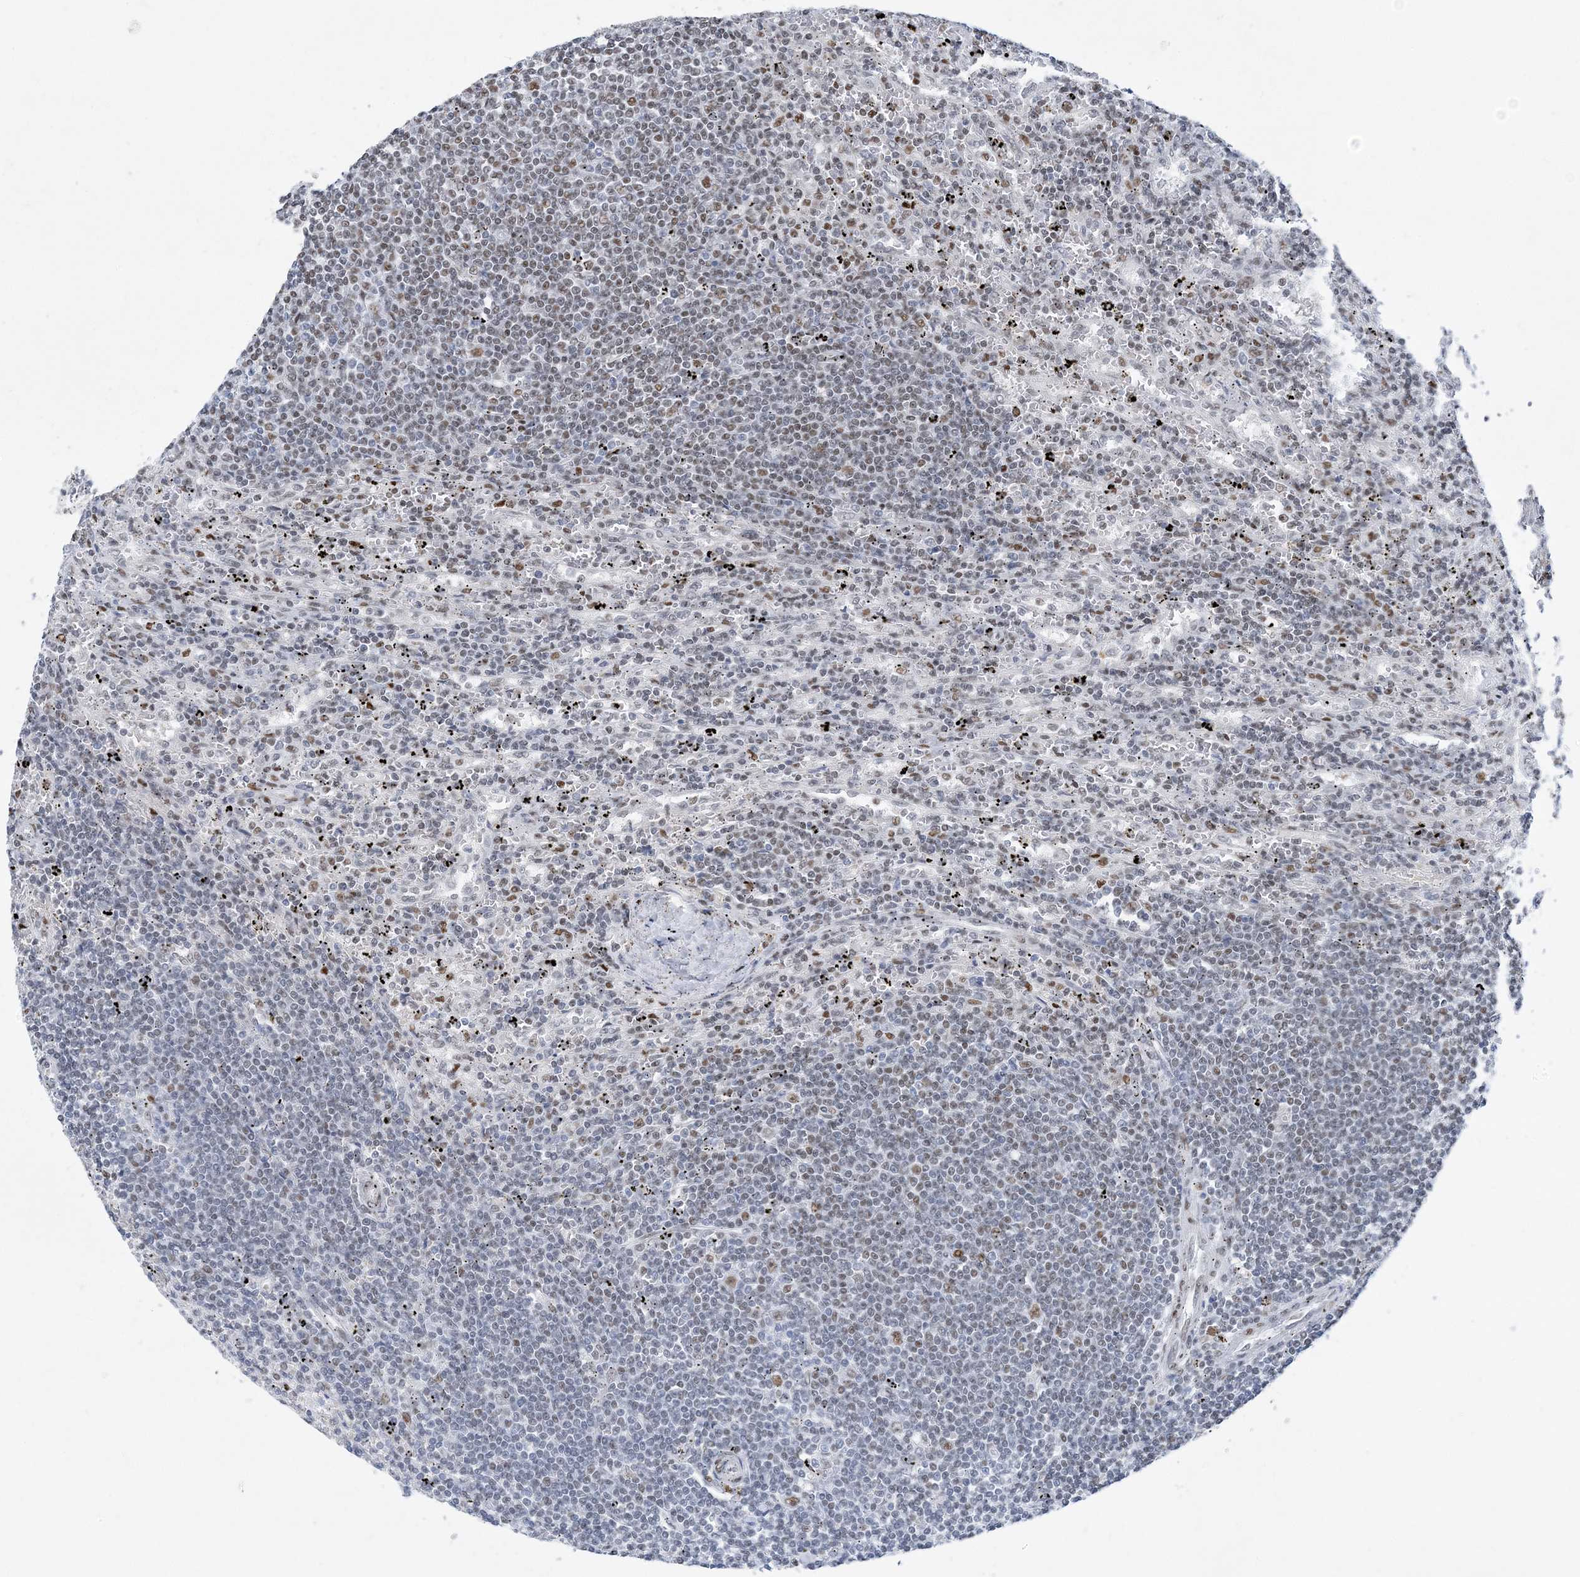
{"staining": {"intensity": "negative", "quantity": "none", "location": "none"}, "tissue": "lymphoma", "cell_type": "Tumor cells", "image_type": "cancer", "snomed": [{"axis": "morphology", "description": "Malignant lymphoma, non-Hodgkin's type, Low grade"}, {"axis": "topography", "description": "Spleen"}], "caption": "This is a photomicrograph of immunohistochemistry staining of low-grade malignant lymphoma, non-Hodgkin's type, which shows no staining in tumor cells. Brightfield microscopy of immunohistochemistry (IHC) stained with DAB (brown) and hematoxylin (blue), captured at high magnification.", "gene": "ZBTB7A", "patient": {"sex": "male", "age": 76}}